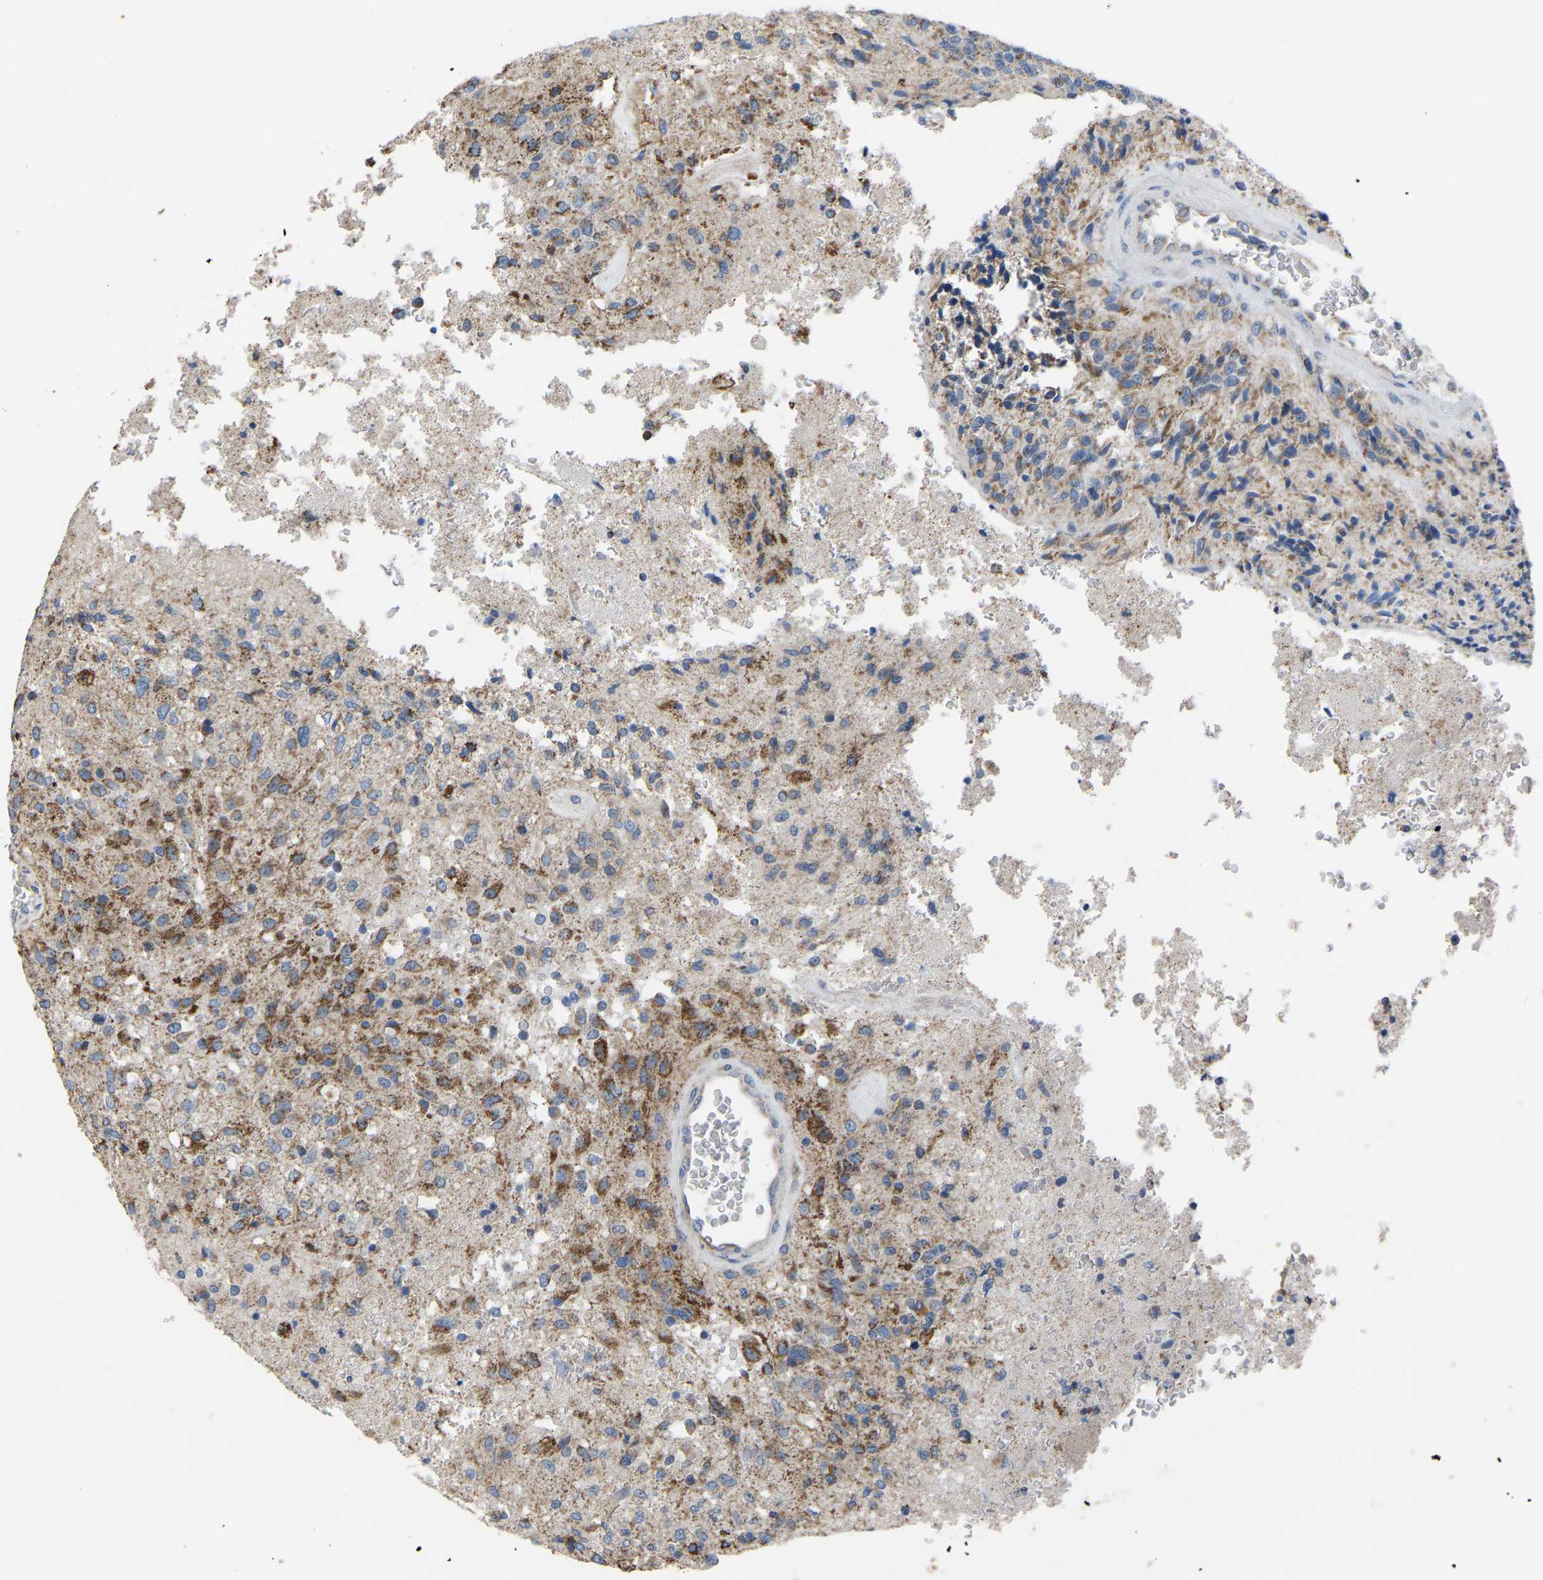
{"staining": {"intensity": "moderate", "quantity": "25%-75%", "location": "cytoplasmic/membranous"}, "tissue": "glioma", "cell_type": "Tumor cells", "image_type": "cancer", "snomed": [{"axis": "morphology", "description": "Normal tissue, NOS"}, {"axis": "morphology", "description": "Glioma, malignant, High grade"}, {"axis": "topography", "description": "Cerebral cortex"}], "caption": "Glioma stained with a brown dye demonstrates moderate cytoplasmic/membranous positive positivity in approximately 25%-75% of tumor cells.", "gene": "BCL10", "patient": {"sex": "male", "age": 77}}